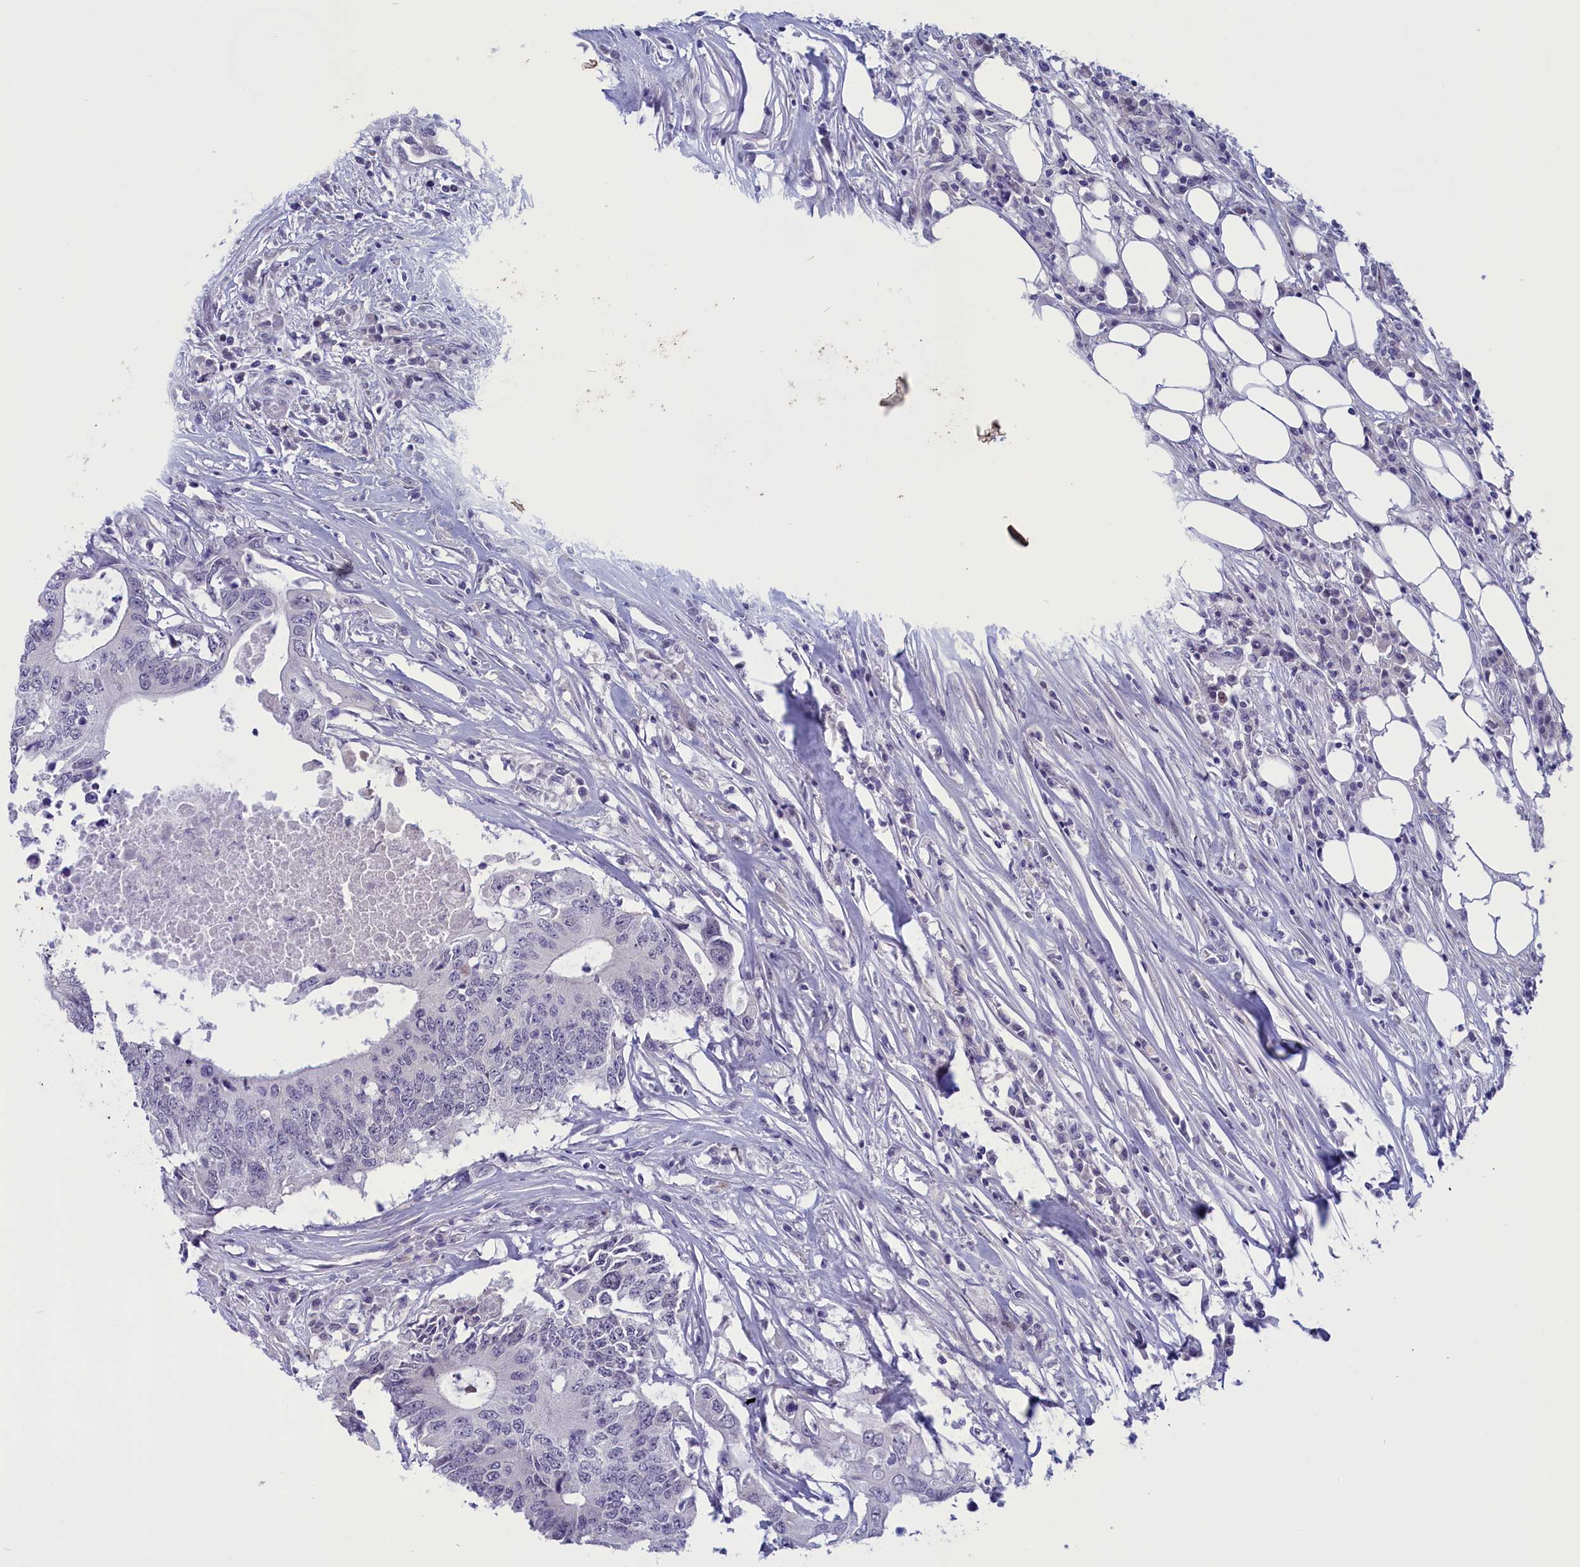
{"staining": {"intensity": "negative", "quantity": "none", "location": "none"}, "tissue": "colorectal cancer", "cell_type": "Tumor cells", "image_type": "cancer", "snomed": [{"axis": "morphology", "description": "Adenocarcinoma, NOS"}, {"axis": "topography", "description": "Colon"}], "caption": "The immunohistochemistry (IHC) histopathology image has no significant expression in tumor cells of colorectal cancer (adenocarcinoma) tissue.", "gene": "ELOA2", "patient": {"sex": "male", "age": 71}}